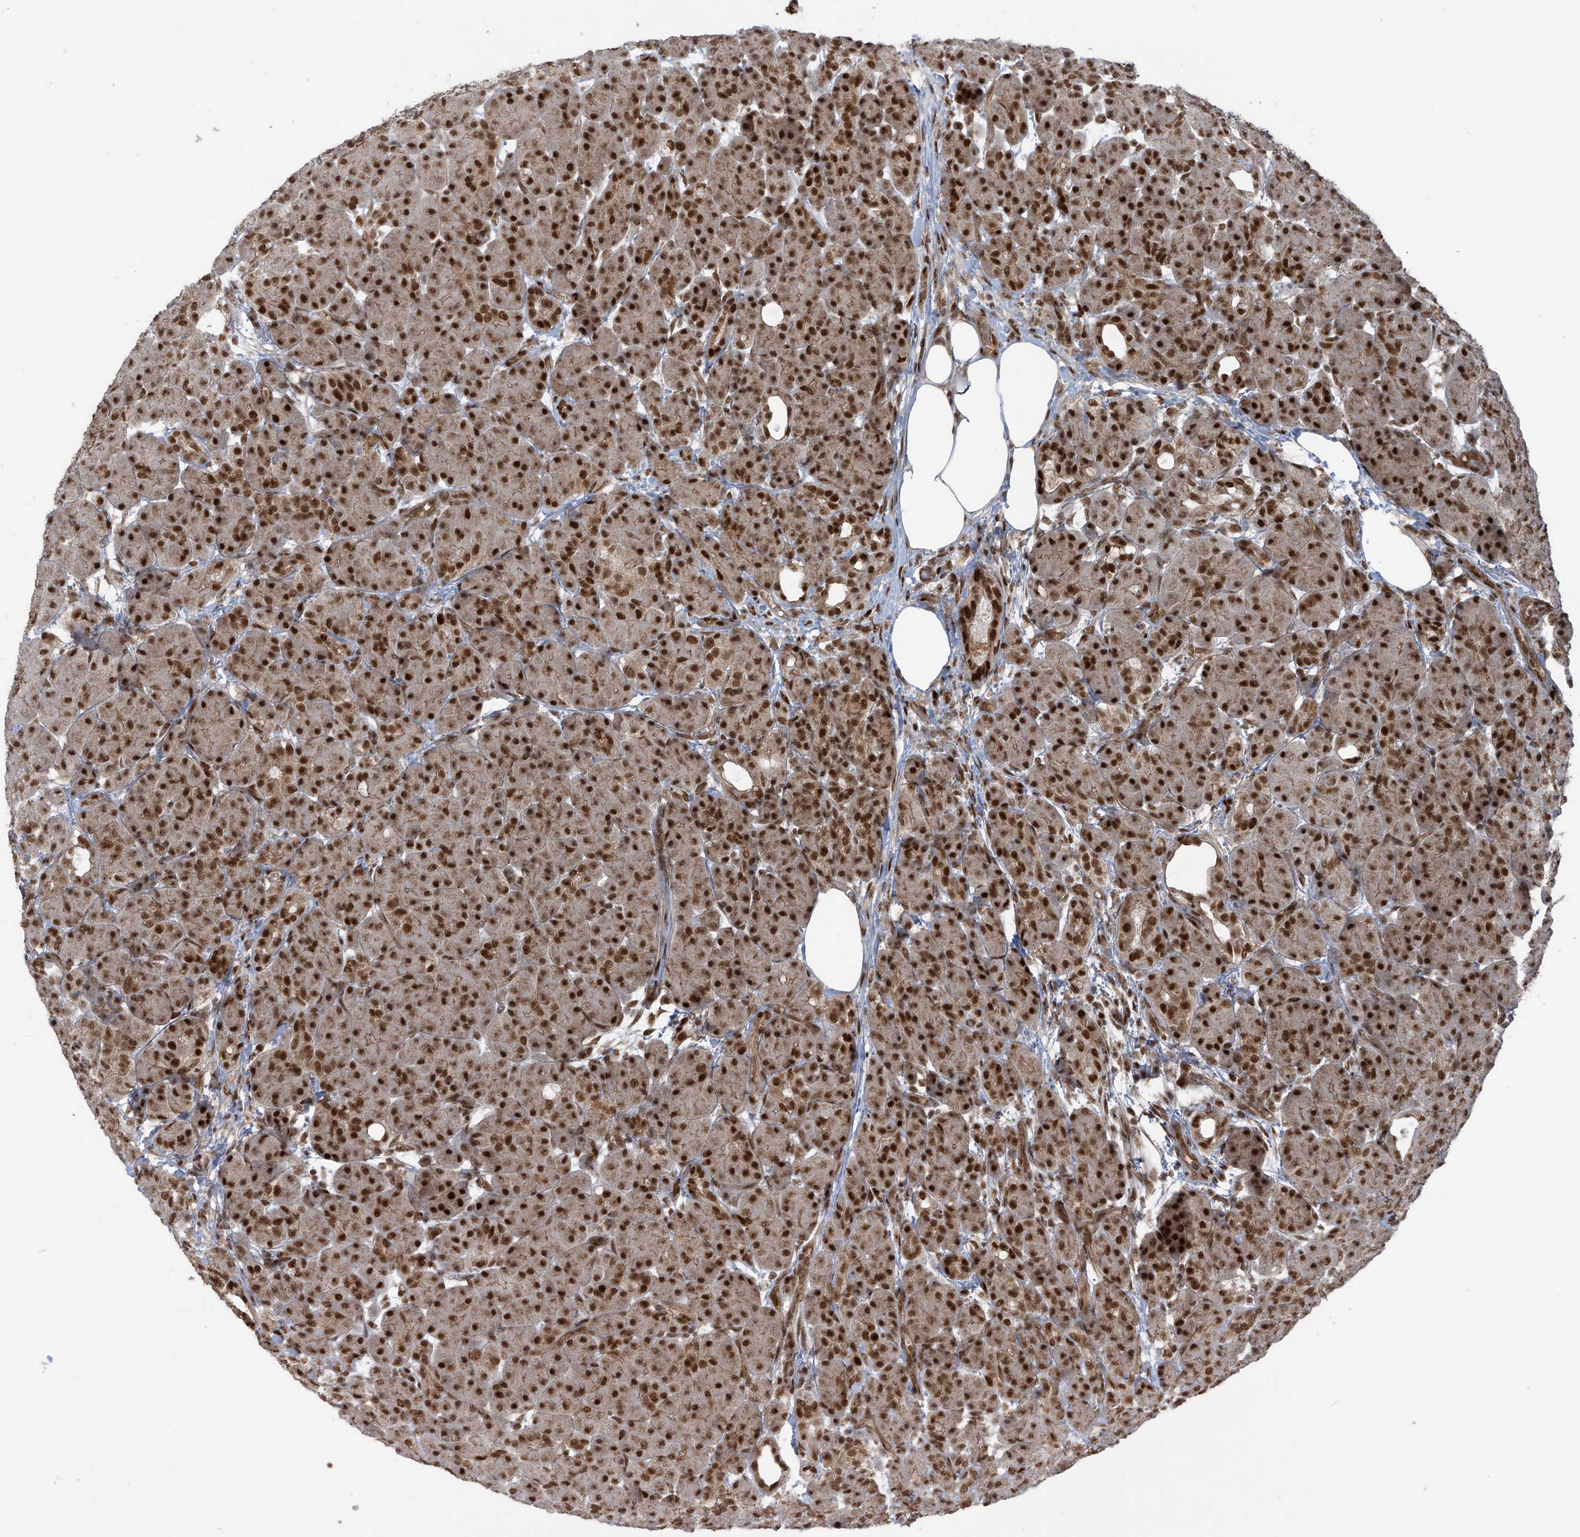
{"staining": {"intensity": "strong", "quantity": ">75%", "location": "cytoplasmic/membranous,nuclear"}, "tissue": "pancreas", "cell_type": "Exocrine glandular cells", "image_type": "normal", "snomed": [{"axis": "morphology", "description": "Normal tissue, NOS"}, {"axis": "topography", "description": "Pancreas"}], "caption": "Protein staining exhibits strong cytoplasmic/membranous,nuclear staining in approximately >75% of exocrine glandular cells in unremarkable pancreas.", "gene": "ARHGEF3", "patient": {"sex": "male", "age": 63}}